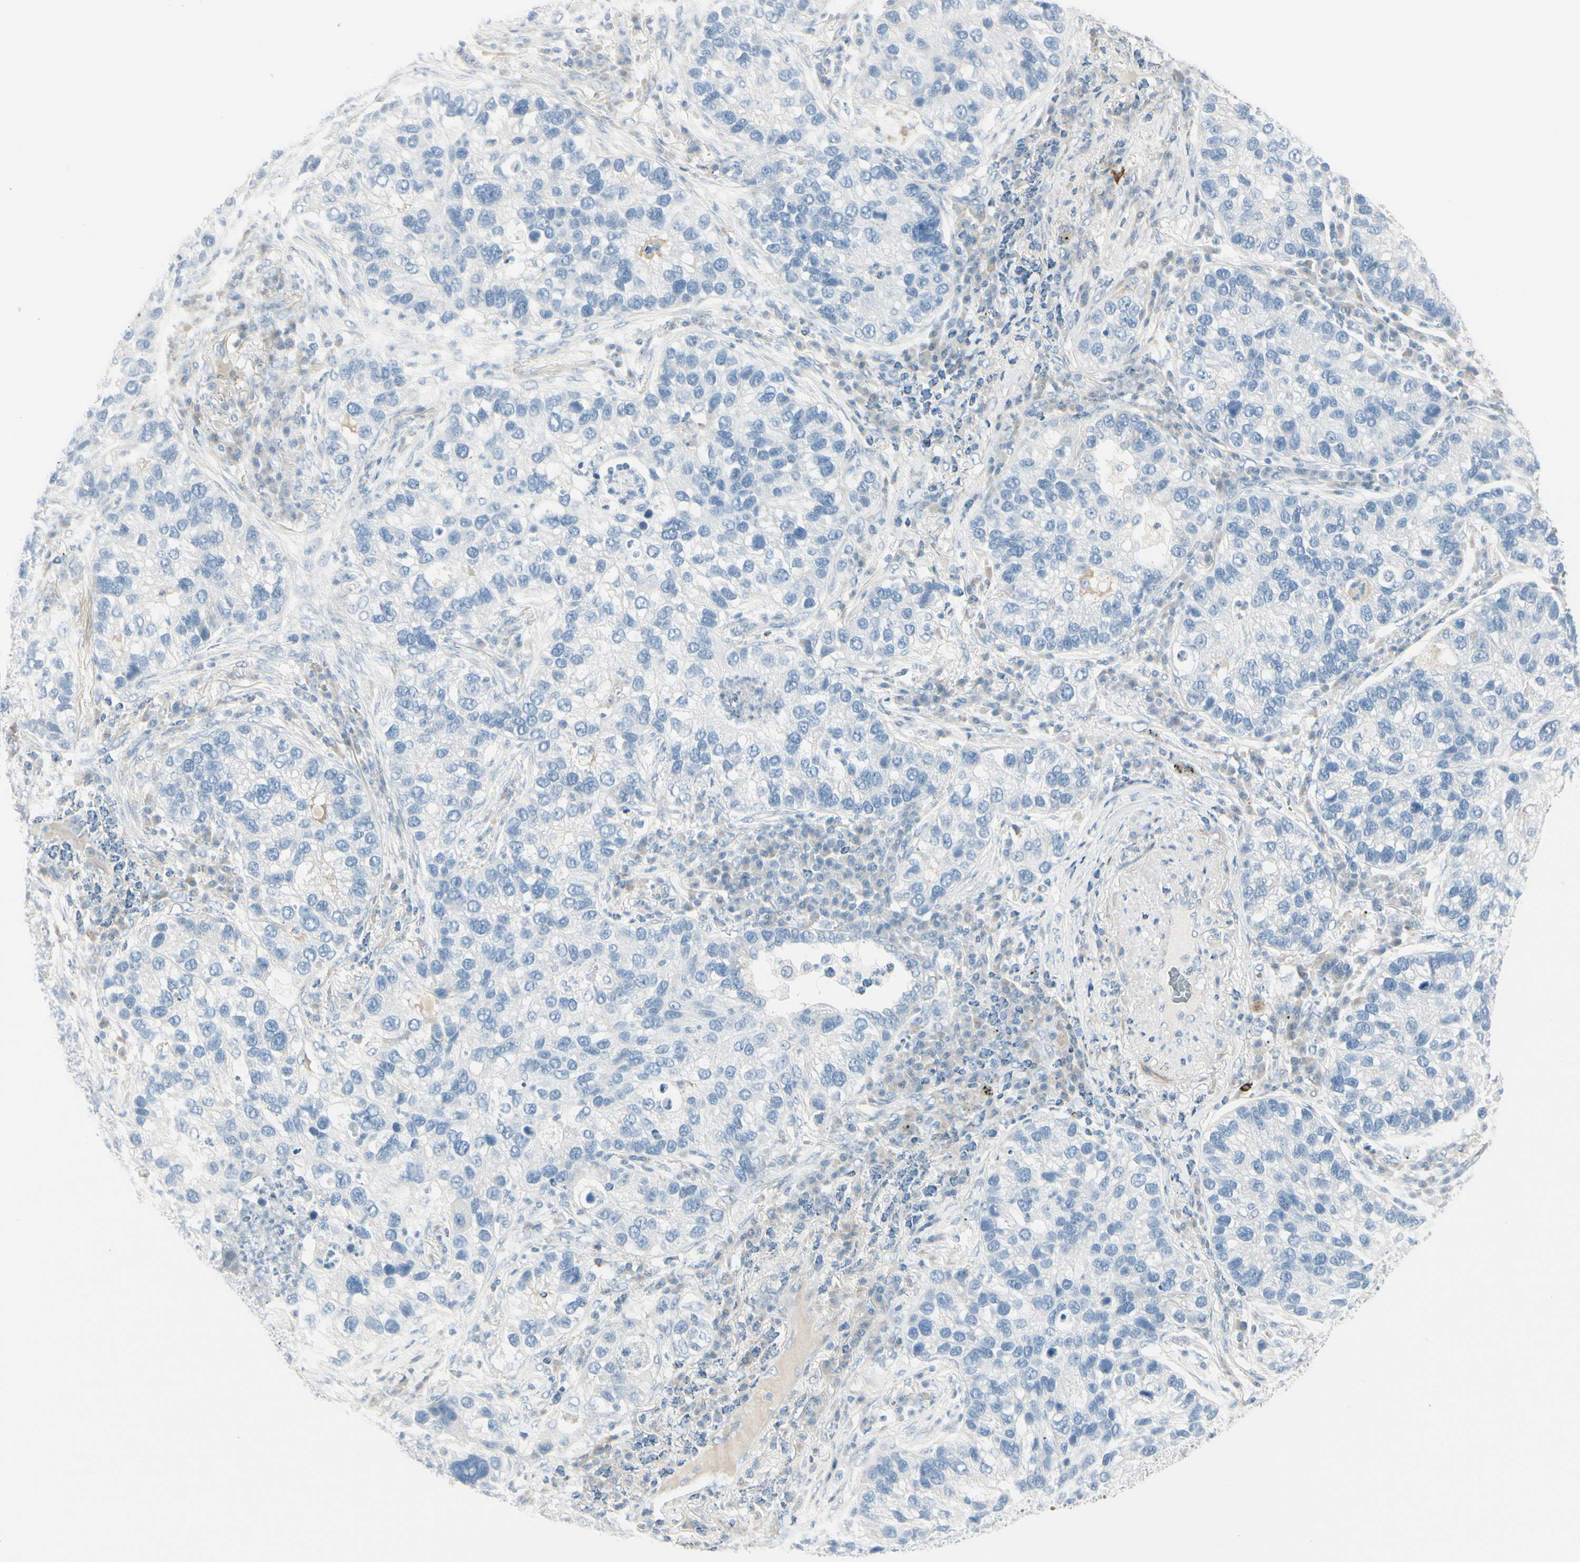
{"staining": {"intensity": "negative", "quantity": "none", "location": "none"}, "tissue": "lung cancer", "cell_type": "Tumor cells", "image_type": "cancer", "snomed": [{"axis": "morphology", "description": "Normal tissue, NOS"}, {"axis": "morphology", "description": "Adenocarcinoma, NOS"}, {"axis": "topography", "description": "Bronchus"}, {"axis": "topography", "description": "Lung"}], "caption": "Lung cancer (adenocarcinoma) stained for a protein using IHC reveals no positivity tumor cells.", "gene": "CDHR5", "patient": {"sex": "male", "age": 54}}